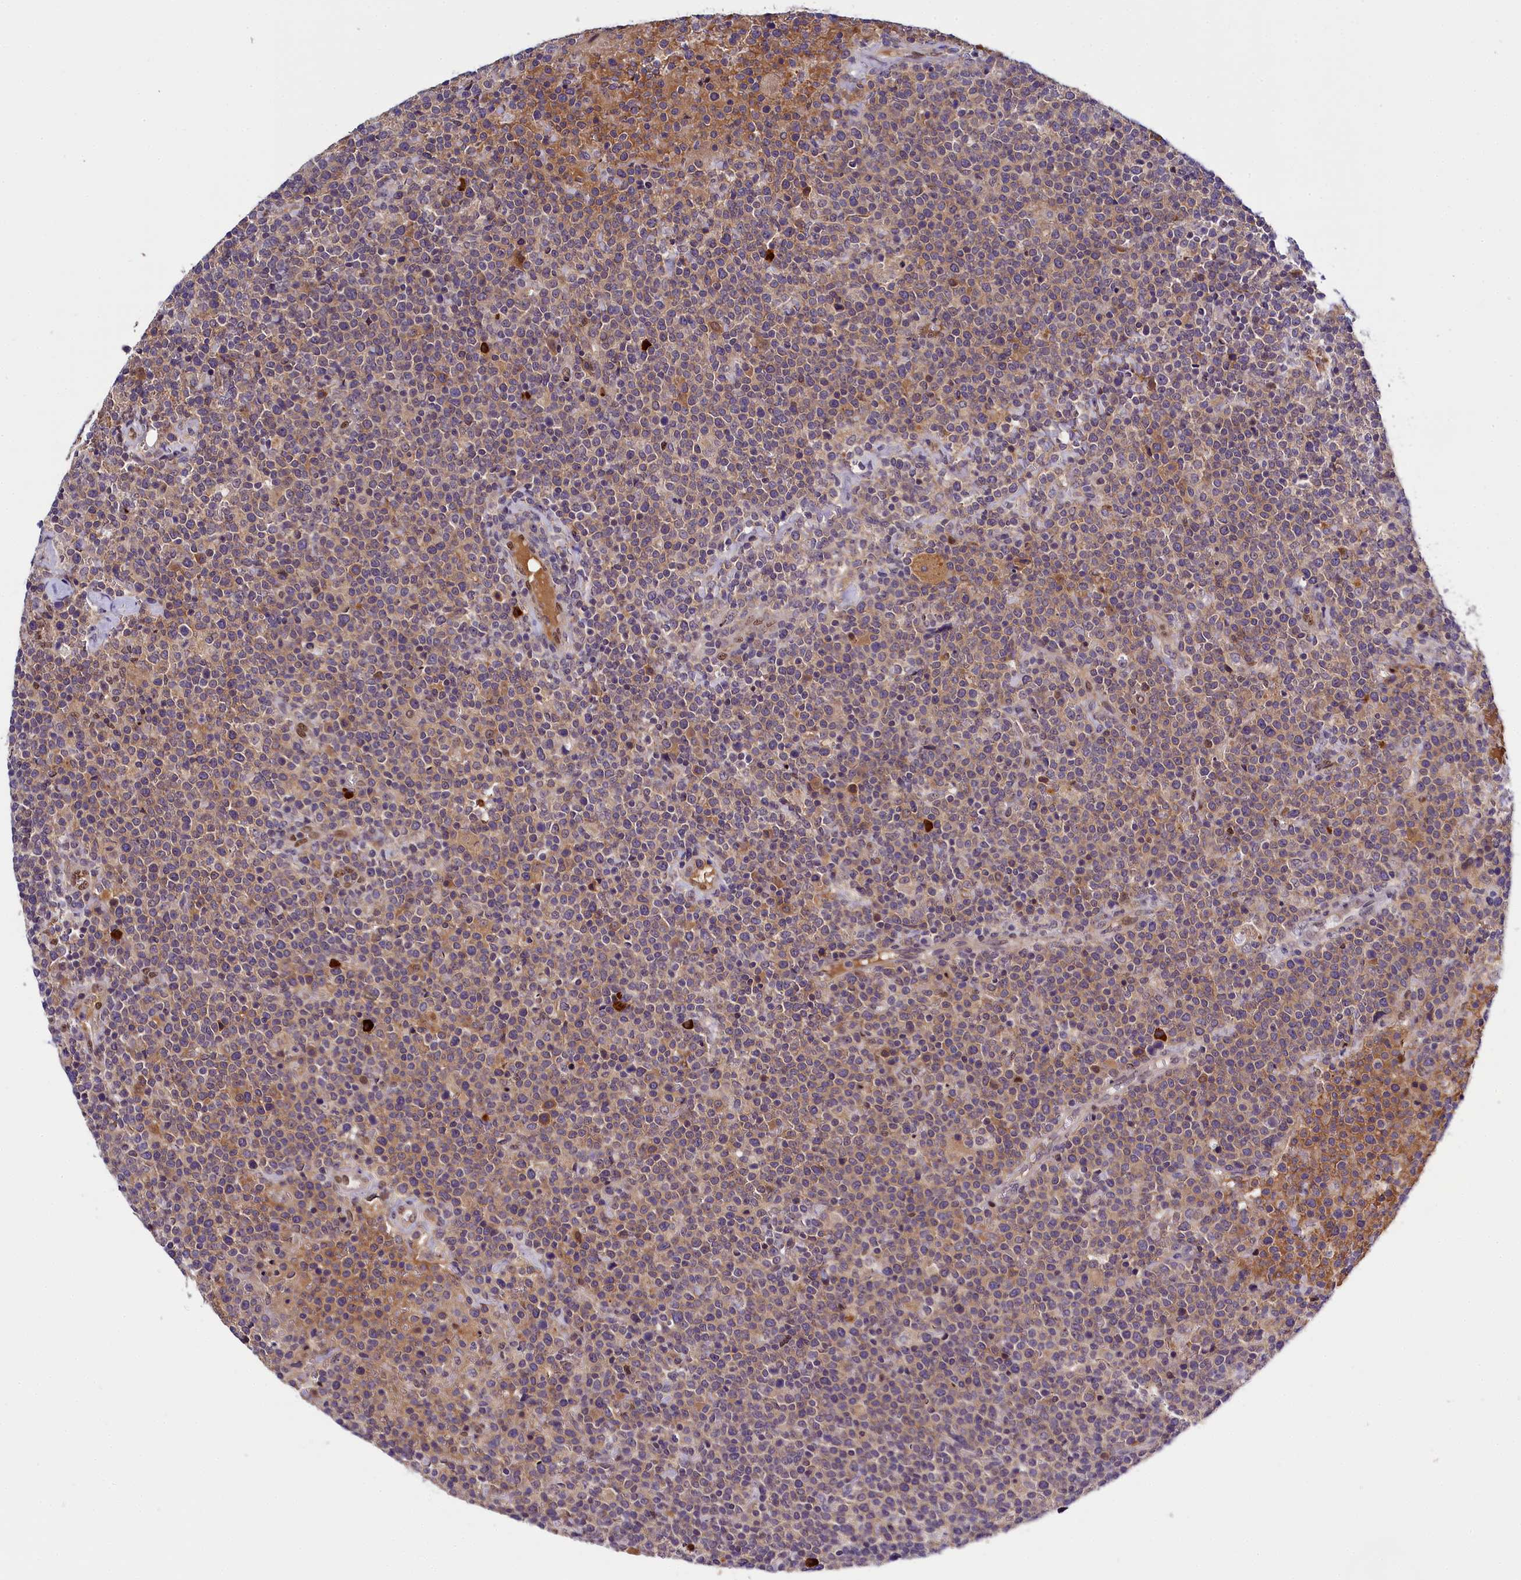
{"staining": {"intensity": "weak", "quantity": "<25%", "location": "cytoplasmic/membranous"}, "tissue": "lymphoma", "cell_type": "Tumor cells", "image_type": "cancer", "snomed": [{"axis": "morphology", "description": "Malignant lymphoma, non-Hodgkin's type, High grade"}, {"axis": "topography", "description": "Lymph node"}], "caption": "Human lymphoma stained for a protein using immunohistochemistry (IHC) demonstrates no expression in tumor cells.", "gene": "ENKD1", "patient": {"sex": "male", "age": 61}}